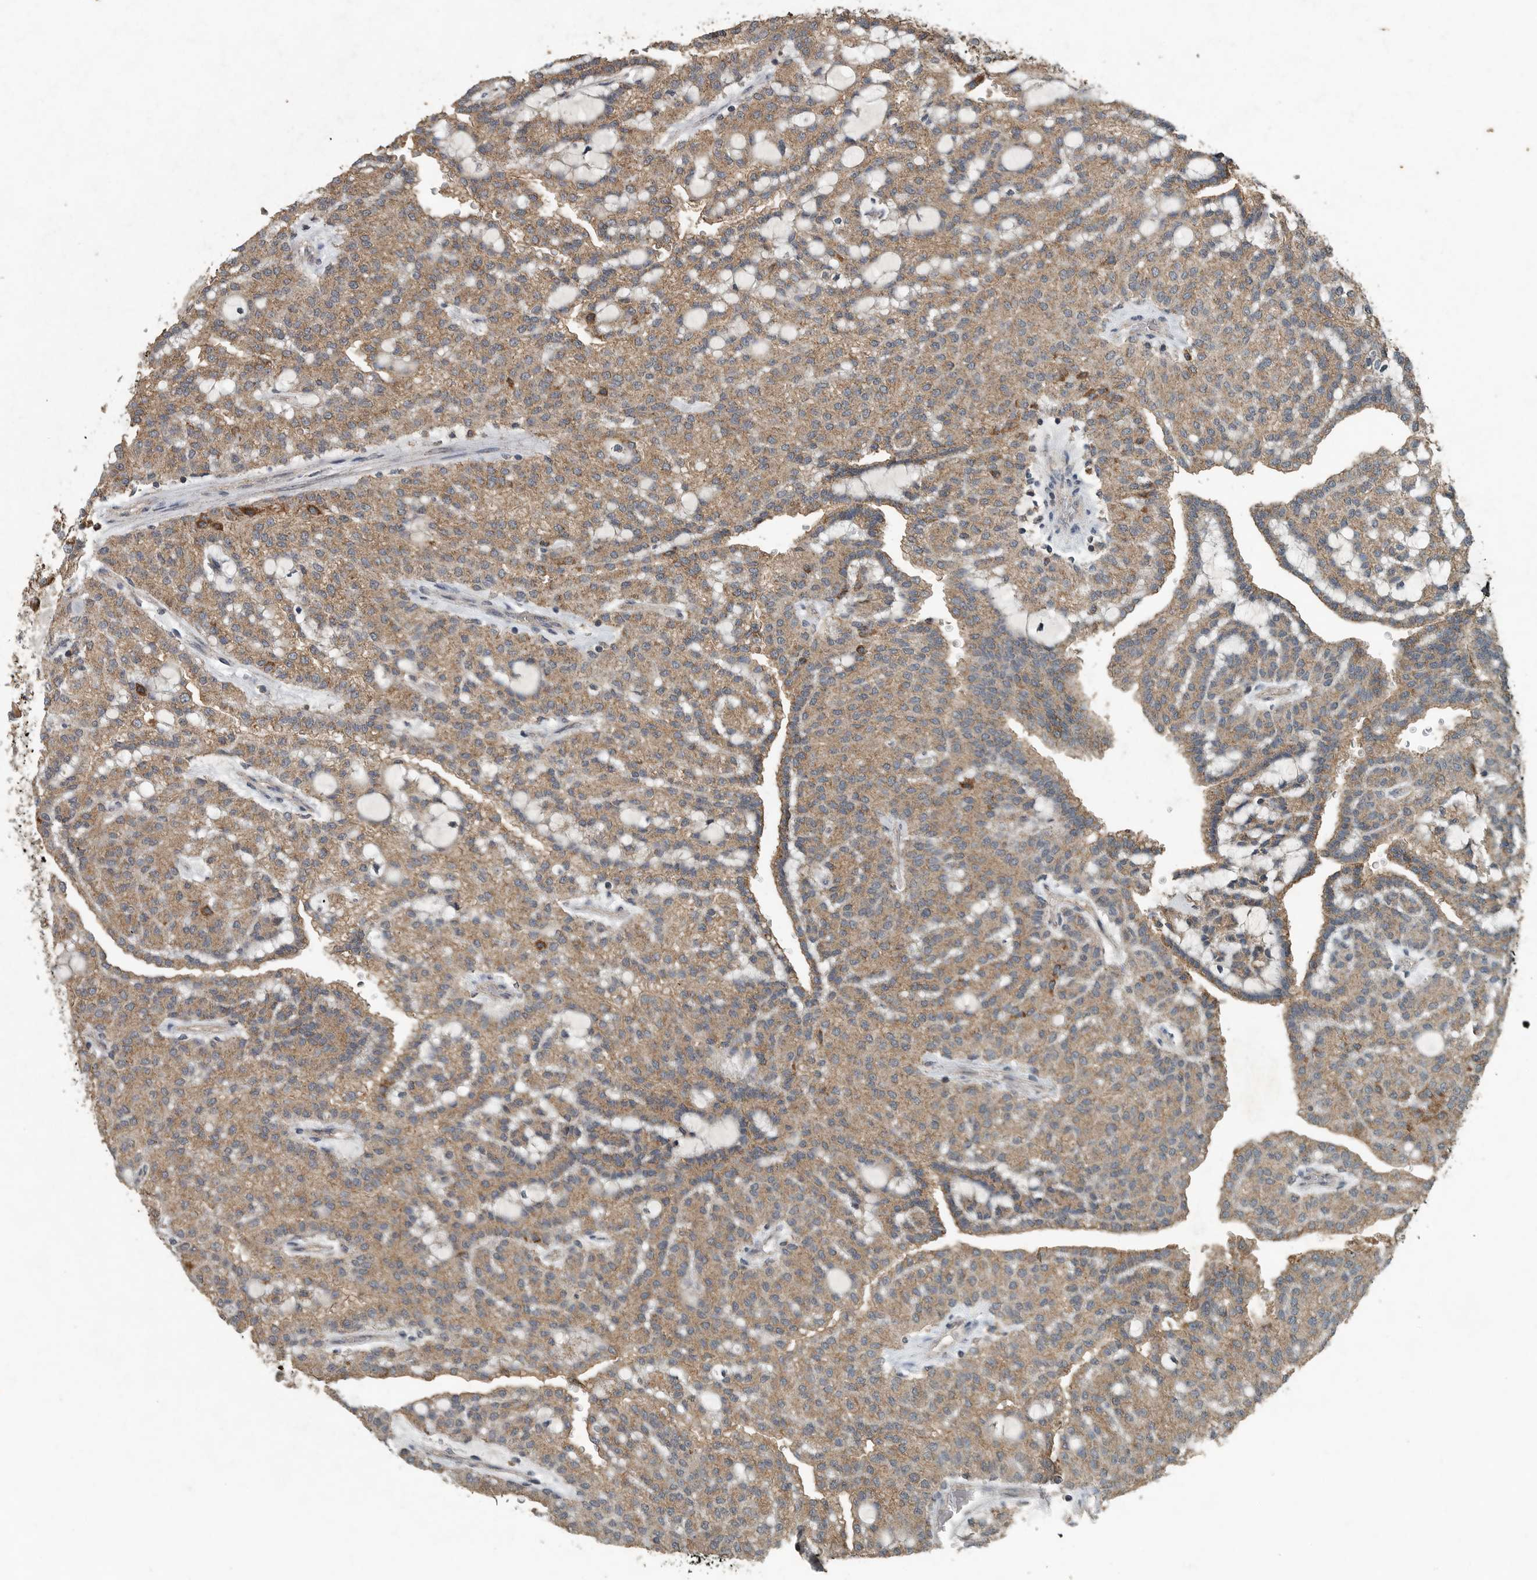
{"staining": {"intensity": "weak", "quantity": ">75%", "location": "cytoplasmic/membranous"}, "tissue": "renal cancer", "cell_type": "Tumor cells", "image_type": "cancer", "snomed": [{"axis": "morphology", "description": "Adenocarcinoma, NOS"}, {"axis": "topography", "description": "Kidney"}], "caption": "Immunohistochemistry photomicrograph of human renal cancer (adenocarcinoma) stained for a protein (brown), which exhibits low levels of weak cytoplasmic/membranous expression in about >75% of tumor cells.", "gene": "IL6ST", "patient": {"sex": "male", "age": 63}}